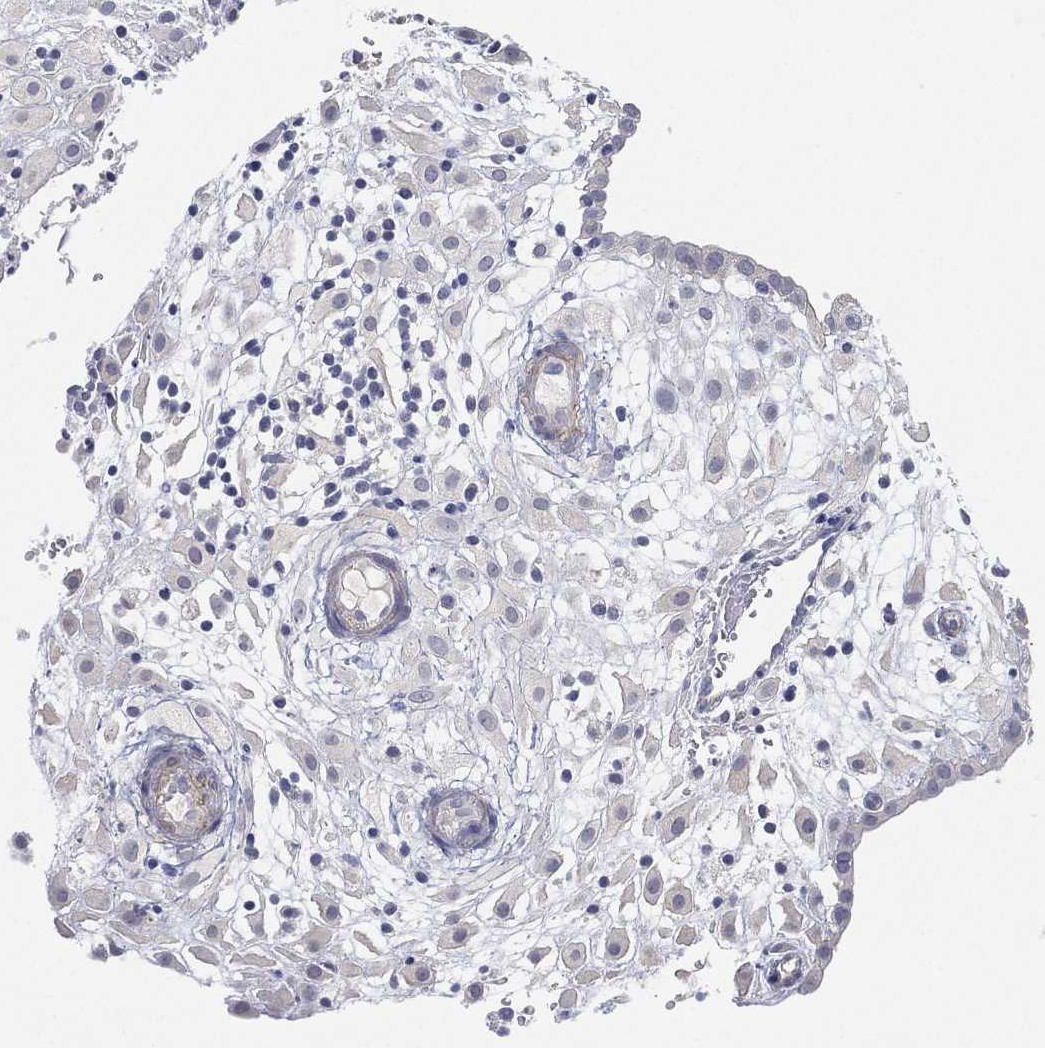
{"staining": {"intensity": "negative", "quantity": "none", "location": "none"}, "tissue": "placenta", "cell_type": "Decidual cells", "image_type": "normal", "snomed": [{"axis": "morphology", "description": "Normal tissue, NOS"}, {"axis": "topography", "description": "Placenta"}], "caption": "Immunohistochemical staining of normal placenta shows no significant staining in decidual cells. Nuclei are stained in blue.", "gene": "GPR61", "patient": {"sex": "female", "age": 24}}